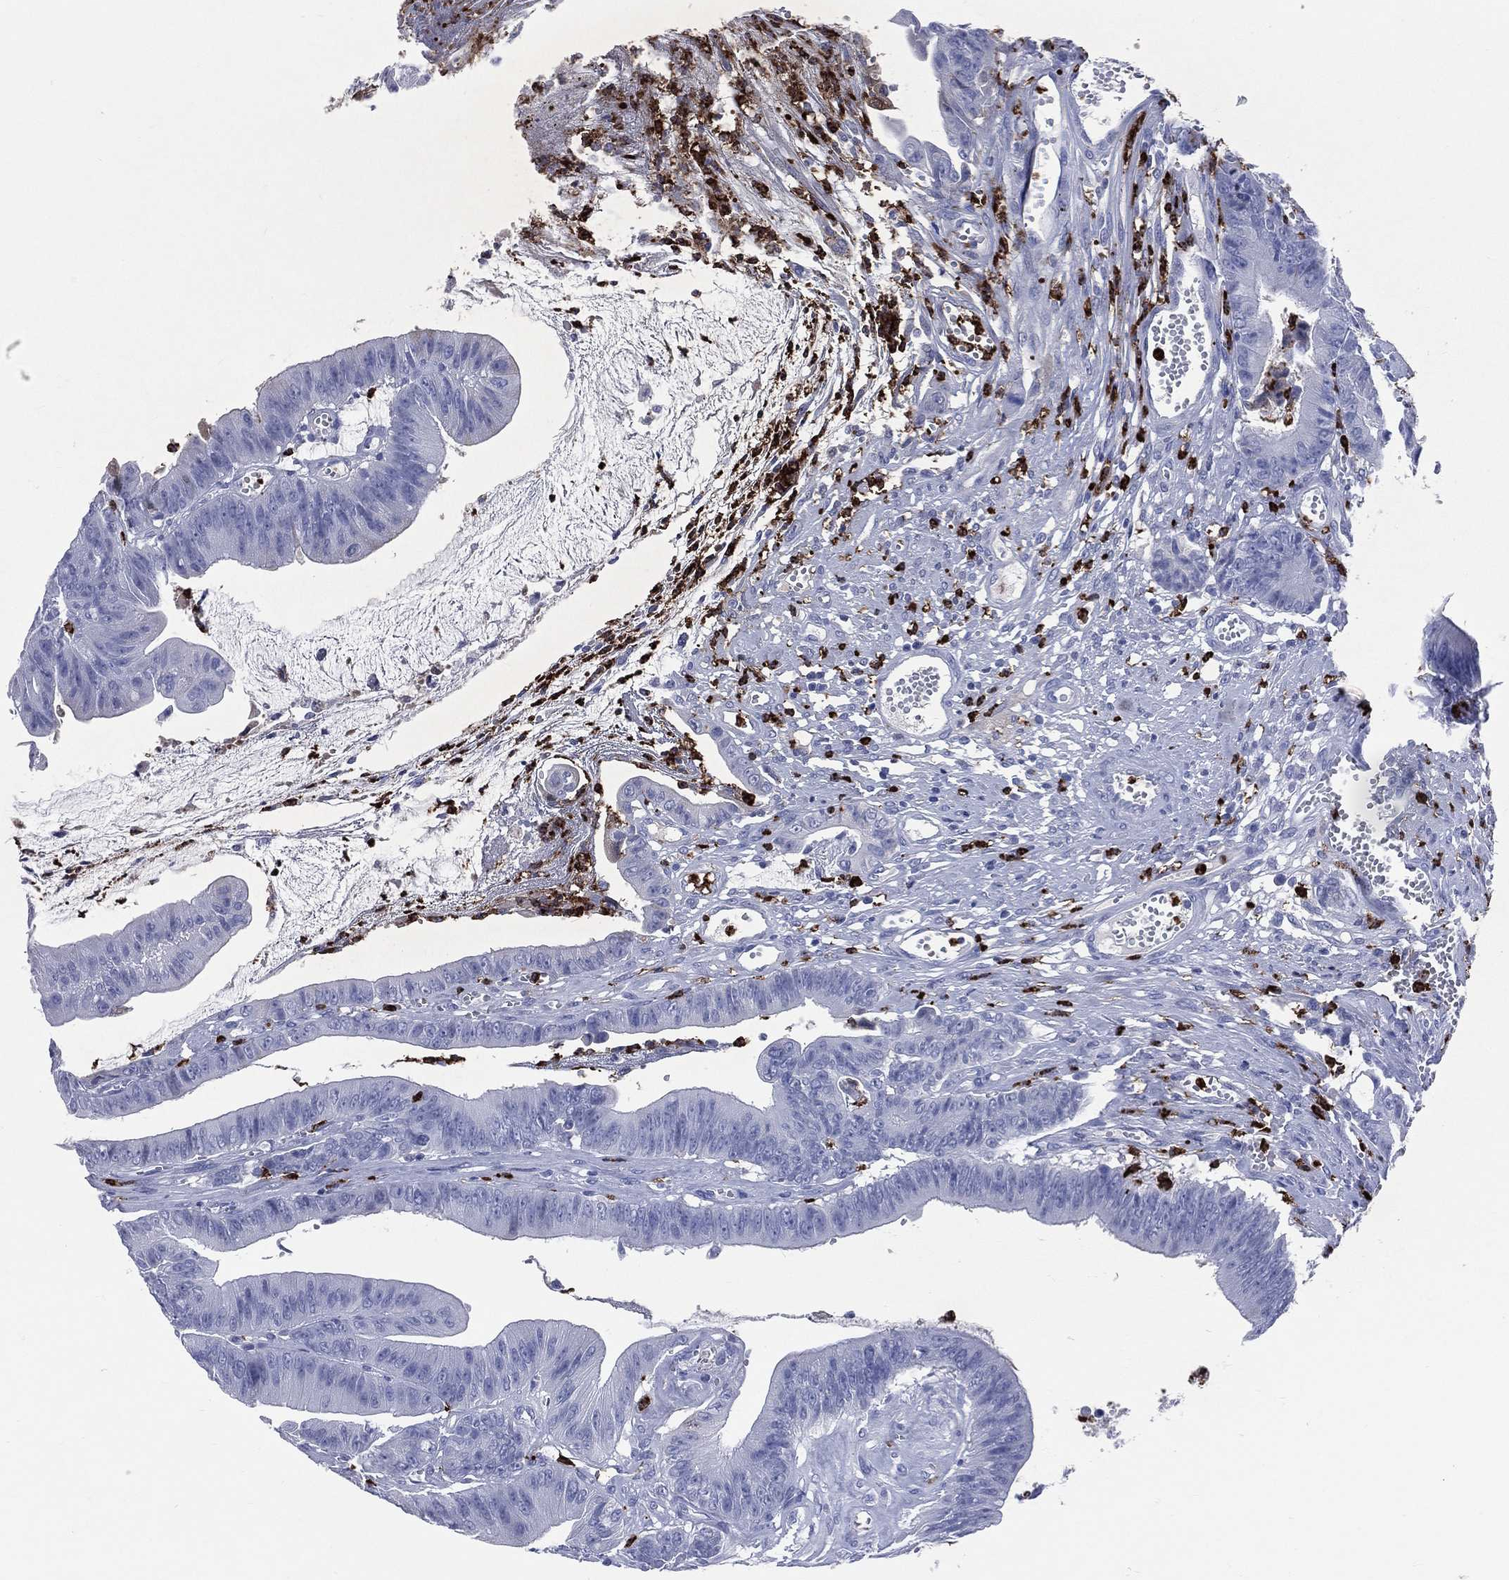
{"staining": {"intensity": "negative", "quantity": "none", "location": "none"}, "tissue": "colorectal cancer", "cell_type": "Tumor cells", "image_type": "cancer", "snomed": [{"axis": "morphology", "description": "Adenocarcinoma, NOS"}, {"axis": "topography", "description": "Colon"}], "caption": "Protein analysis of colorectal cancer (adenocarcinoma) reveals no significant expression in tumor cells. The staining is performed using DAB brown chromogen with nuclei counter-stained in using hematoxylin.", "gene": "PGLYRP1", "patient": {"sex": "female", "age": 69}}